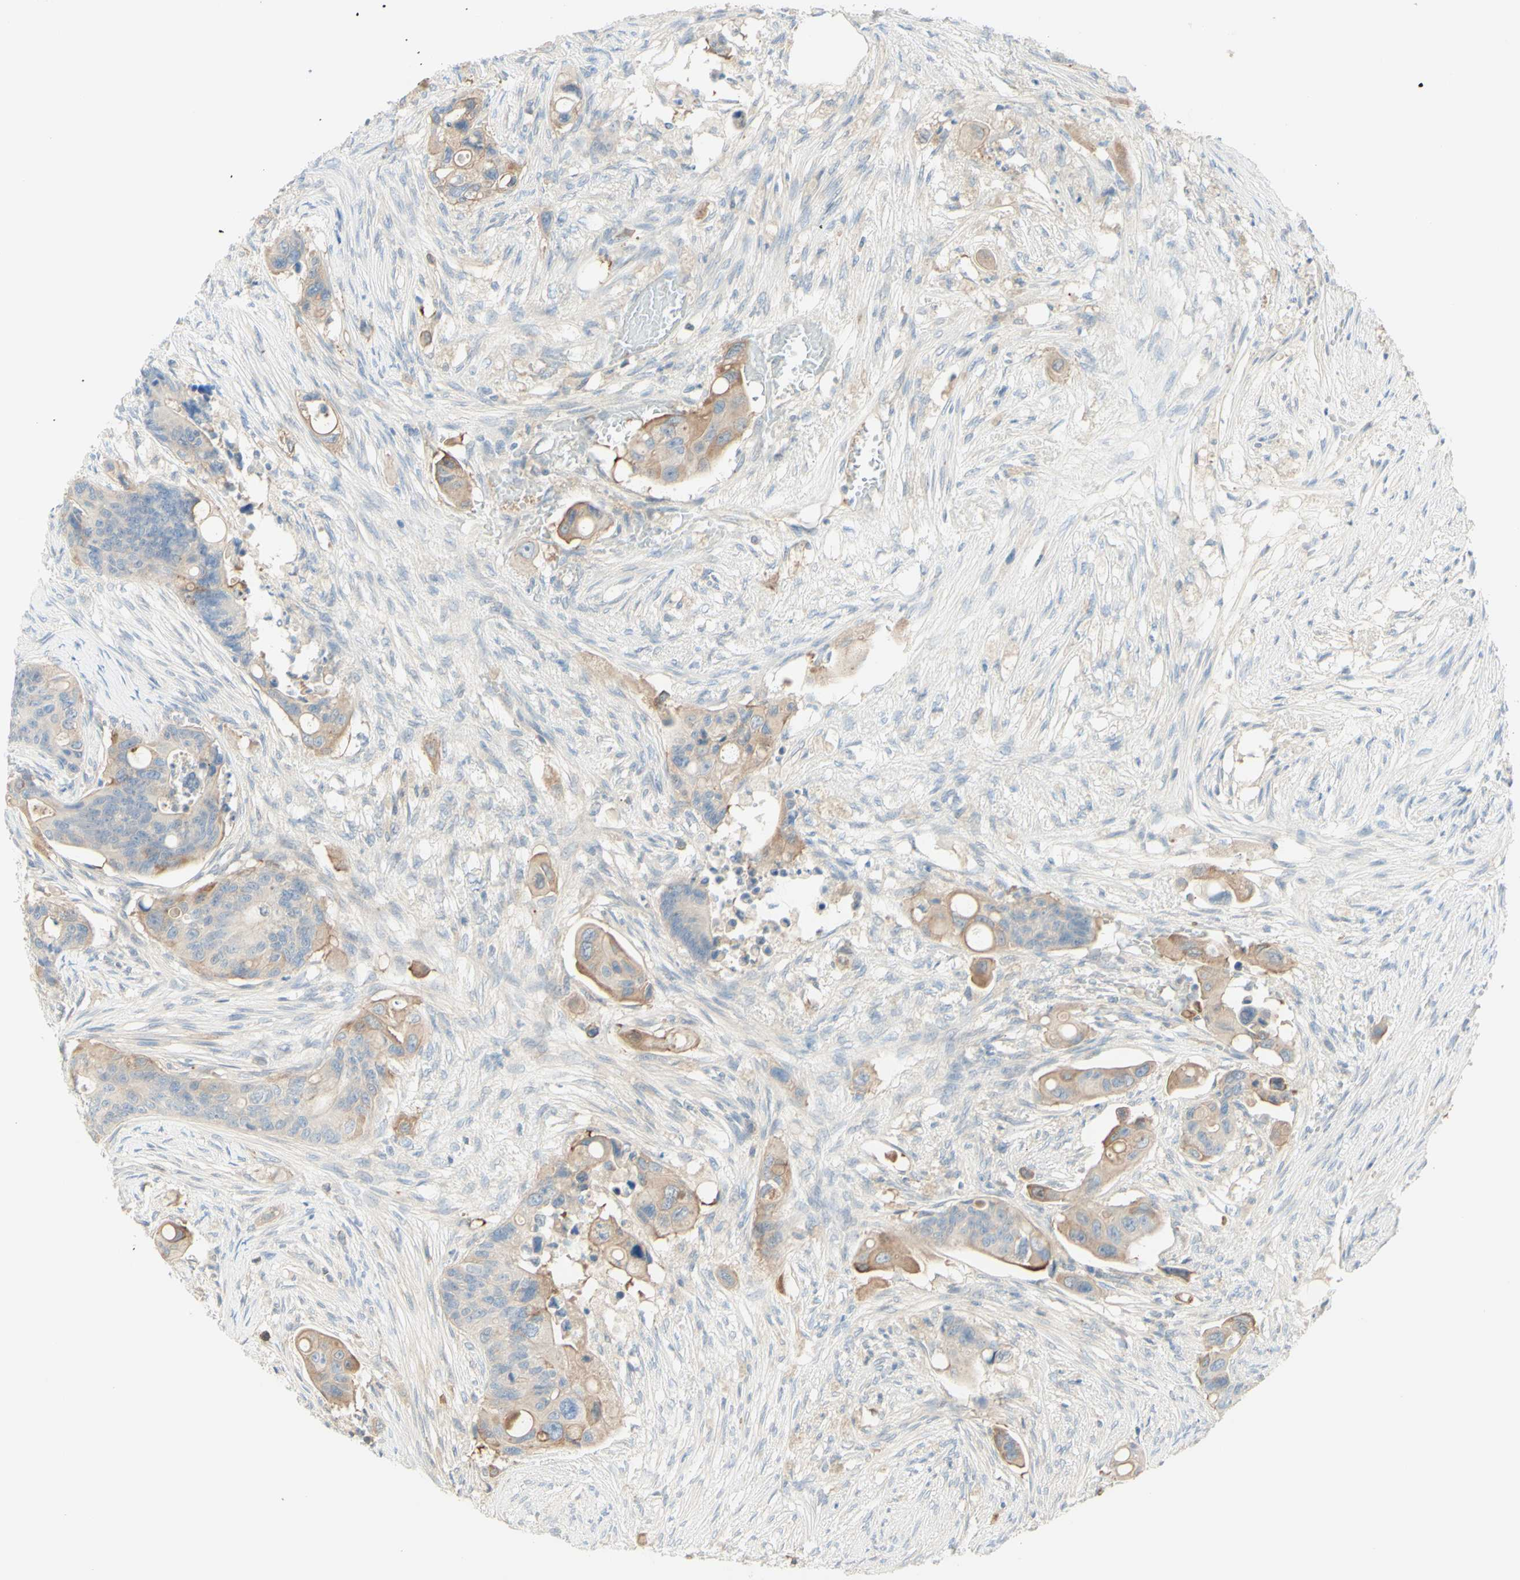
{"staining": {"intensity": "weak", "quantity": ">75%", "location": "cytoplasmic/membranous"}, "tissue": "colorectal cancer", "cell_type": "Tumor cells", "image_type": "cancer", "snomed": [{"axis": "morphology", "description": "Adenocarcinoma, NOS"}, {"axis": "topography", "description": "Colon"}], "caption": "A brown stain labels weak cytoplasmic/membranous expression of a protein in human colorectal cancer (adenocarcinoma) tumor cells. Using DAB (brown) and hematoxylin (blue) stains, captured at high magnification using brightfield microscopy.", "gene": "MTM1", "patient": {"sex": "female", "age": 57}}